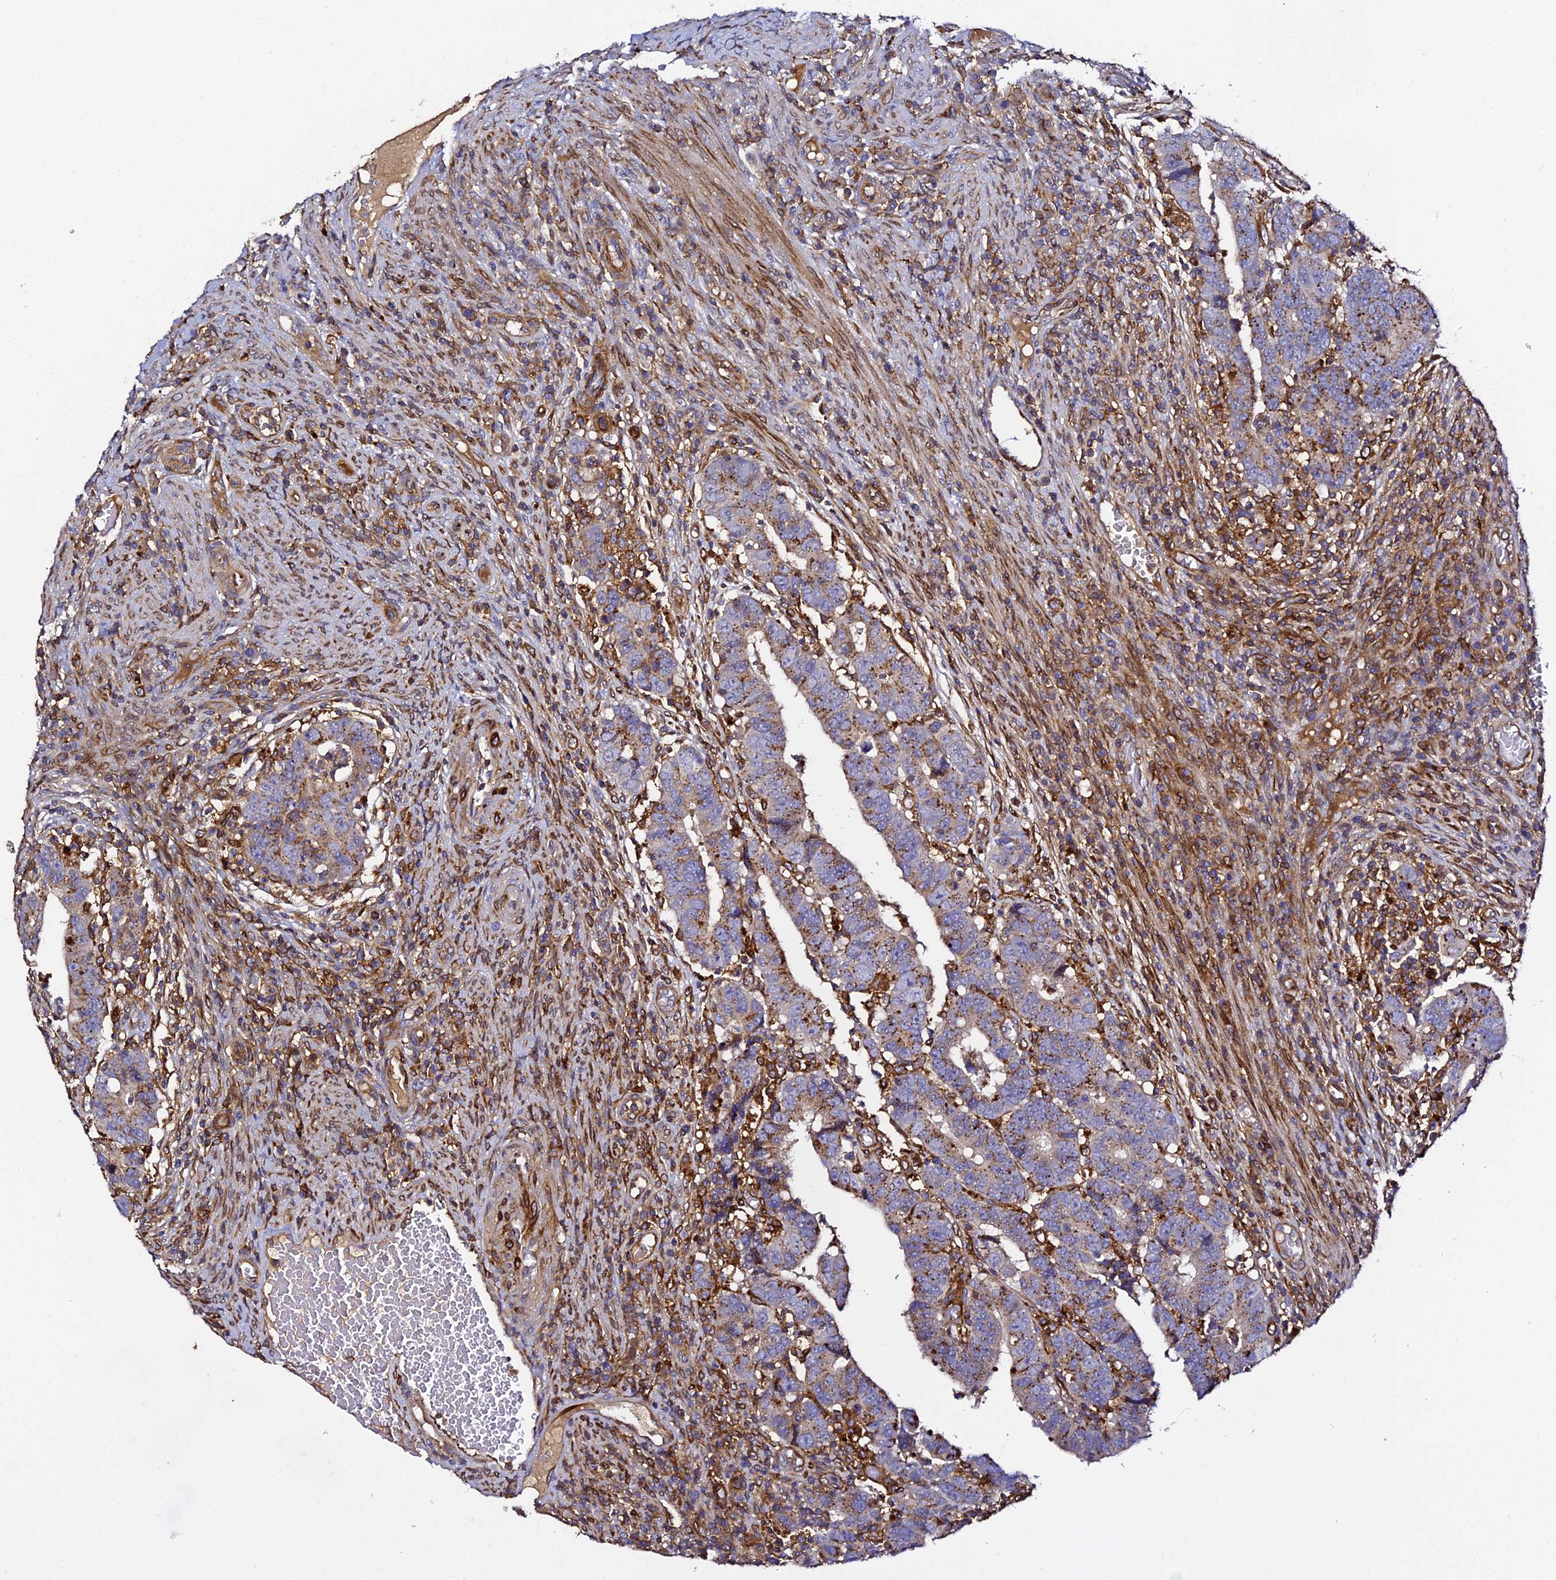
{"staining": {"intensity": "strong", "quantity": "<25%", "location": "cytoplasmic/membranous"}, "tissue": "colorectal cancer", "cell_type": "Tumor cells", "image_type": "cancer", "snomed": [{"axis": "morphology", "description": "Normal tissue, NOS"}, {"axis": "morphology", "description": "Adenocarcinoma, NOS"}, {"axis": "topography", "description": "Rectum"}], "caption": "Adenocarcinoma (colorectal) stained with a brown dye reveals strong cytoplasmic/membranous positive positivity in approximately <25% of tumor cells.", "gene": "TRPV2", "patient": {"sex": "female", "age": 65}}